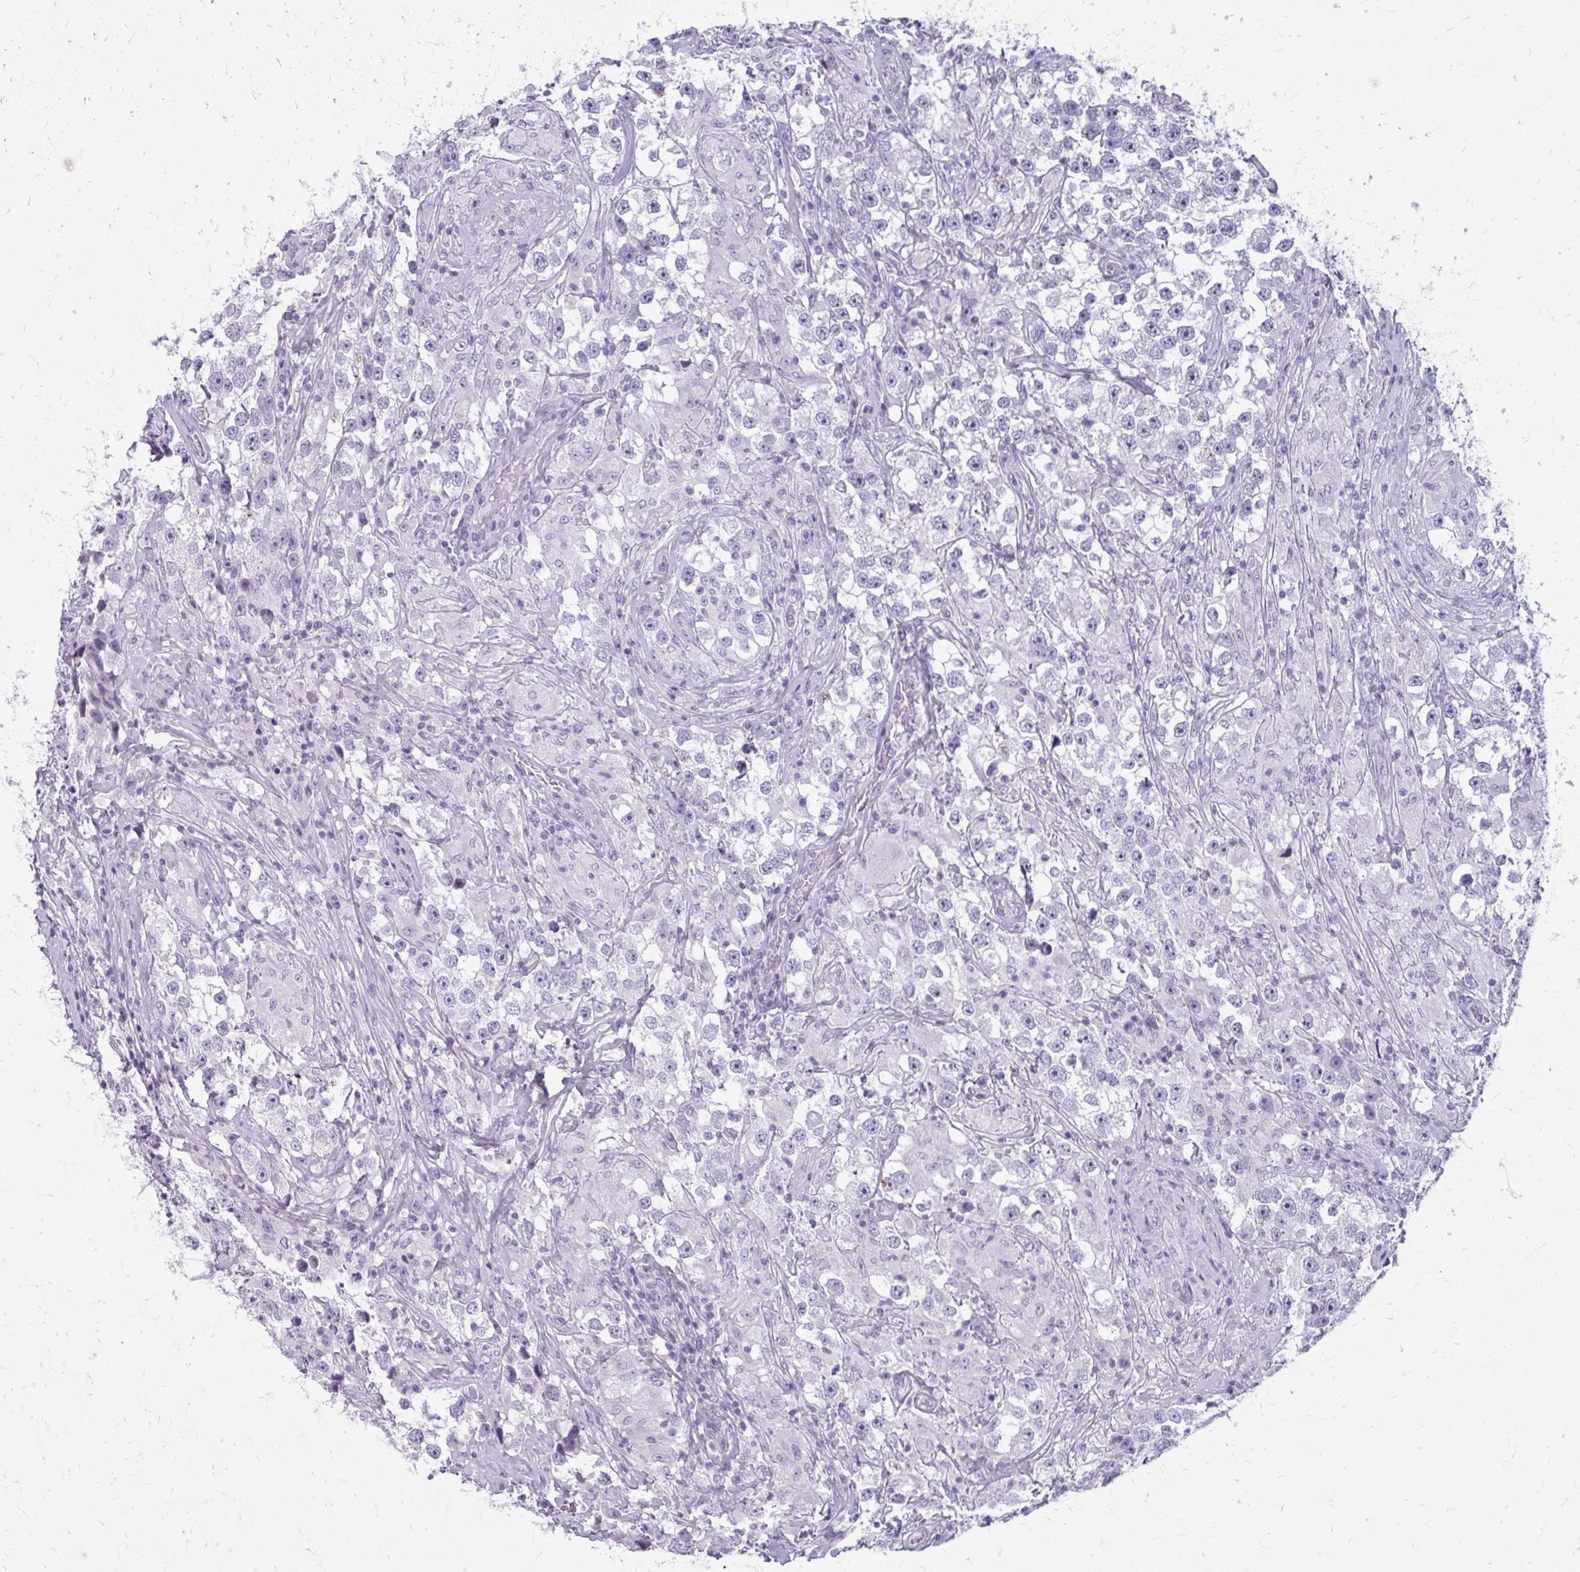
{"staining": {"intensity": "negative", "quantity": "none", "location": "none"}, "tissue": "testis cancer", "cell_type": "Tumor cells", "image_type": "cancer", "snomed": [{"axis": "morphology", "description": "Seminoma, NOS"}, {"axis": "topography", "description": "Testis"}], "caption": "Tumor cells are negative for brown protein staining in testis cancer (seminoma).", "gene": "CASQ2", "patient": {"sex": "male", "age": 46}}